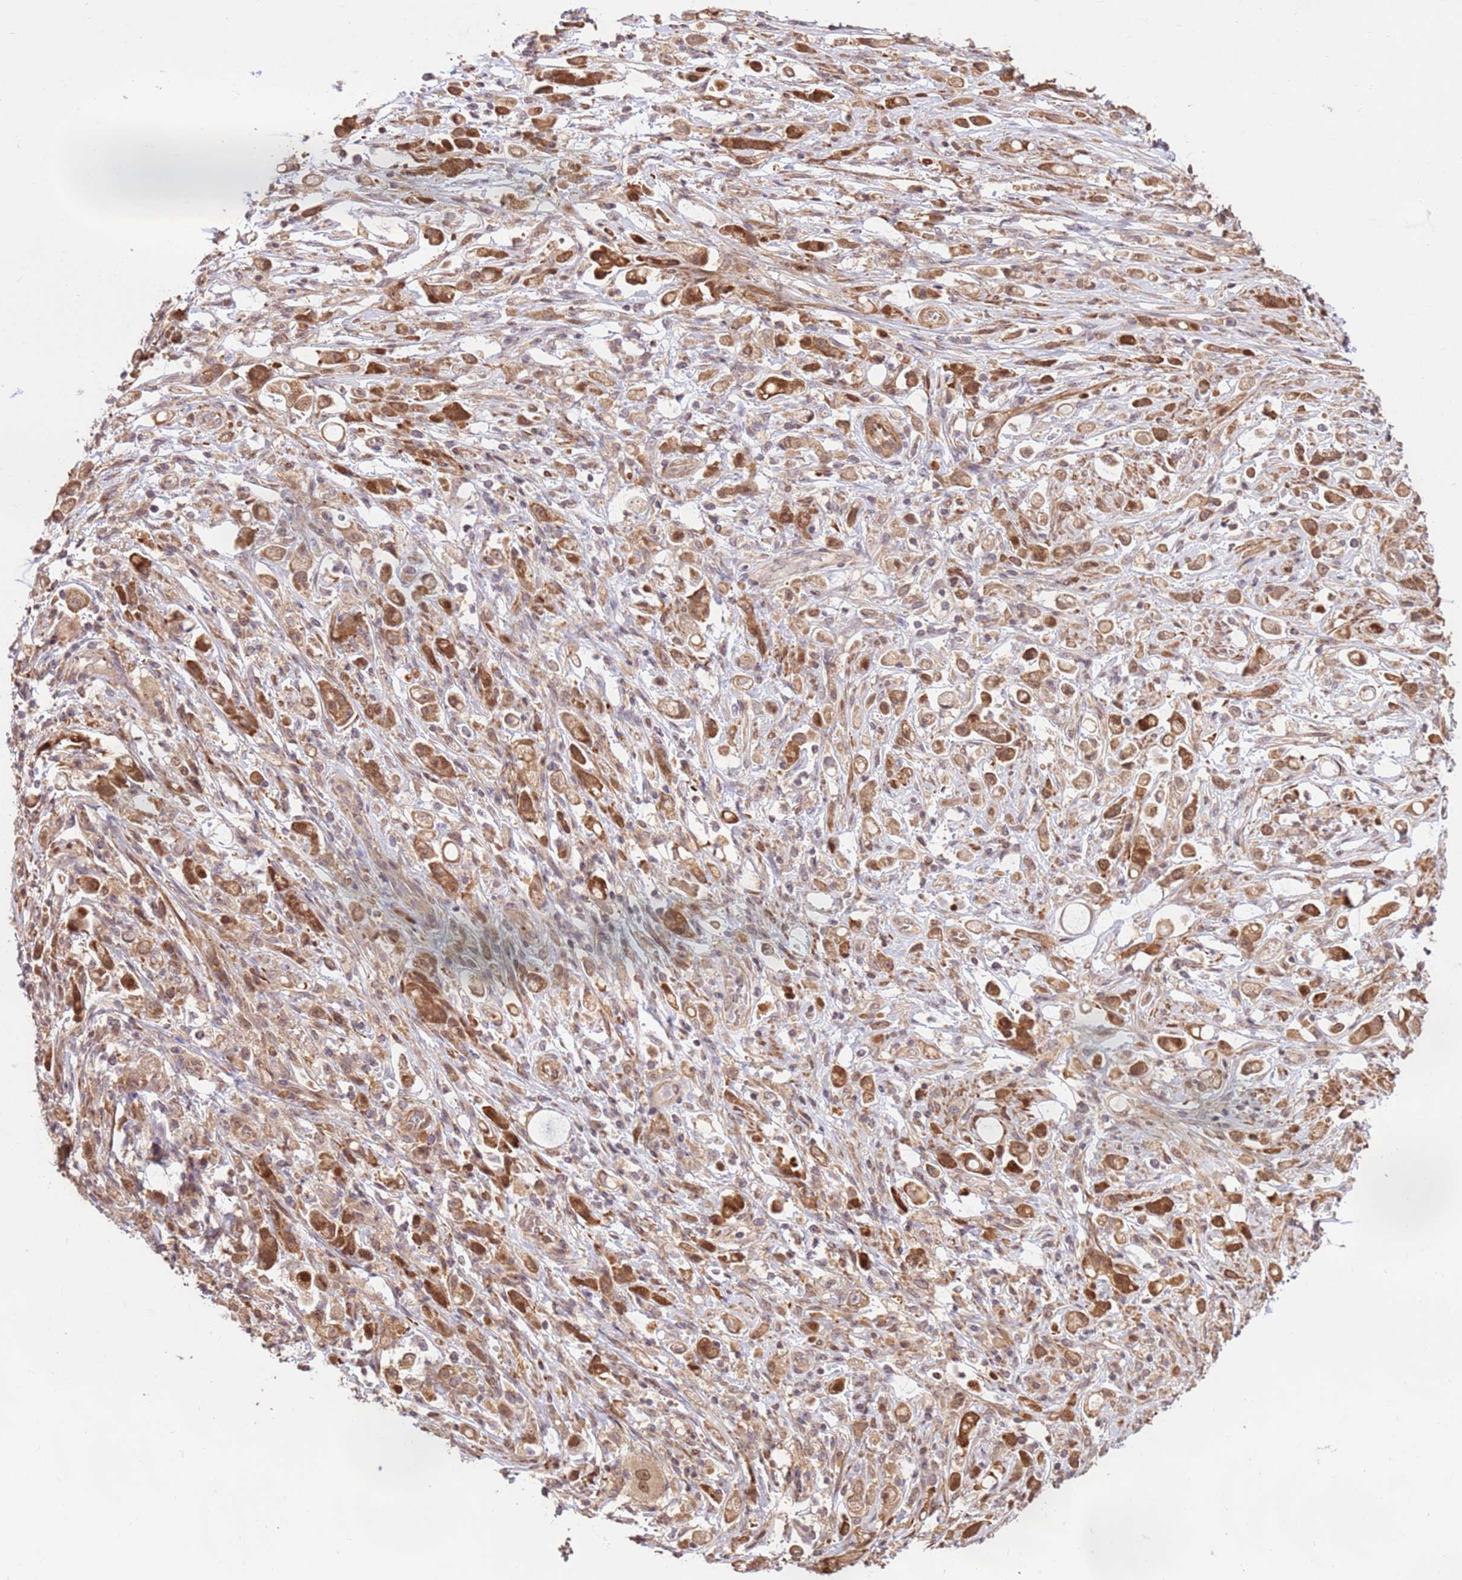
{"staining": {"intensity": "moderate", "quantity": ">75%", "location": "cytoplasmic/membranous,nuclear"}, "tissue": "stomach cancer", "cell_type": "Tumor cells", "image_type": "cancer", "snomed": [{"axis": "morphology", "description": "Adenocarcinoma, NOS"}, {"axis": "topography", "description": "Stomach"}], "caption": "Brown immunohistochemical staining in adenocarcinoma (stomach) demonstrates moderate cytoplasmic/membranous and nuclear expression in approximately >75% of tumor cells. The staining was performed using DAB (3,3'-diaminobenzidine) to visualize the protein expression in brown, while the nuclei were stained in blue with hematoxylin (Magnification: 20x).", "gene": "CCDC112", "patient": {"sex": "female", "age": 60}}